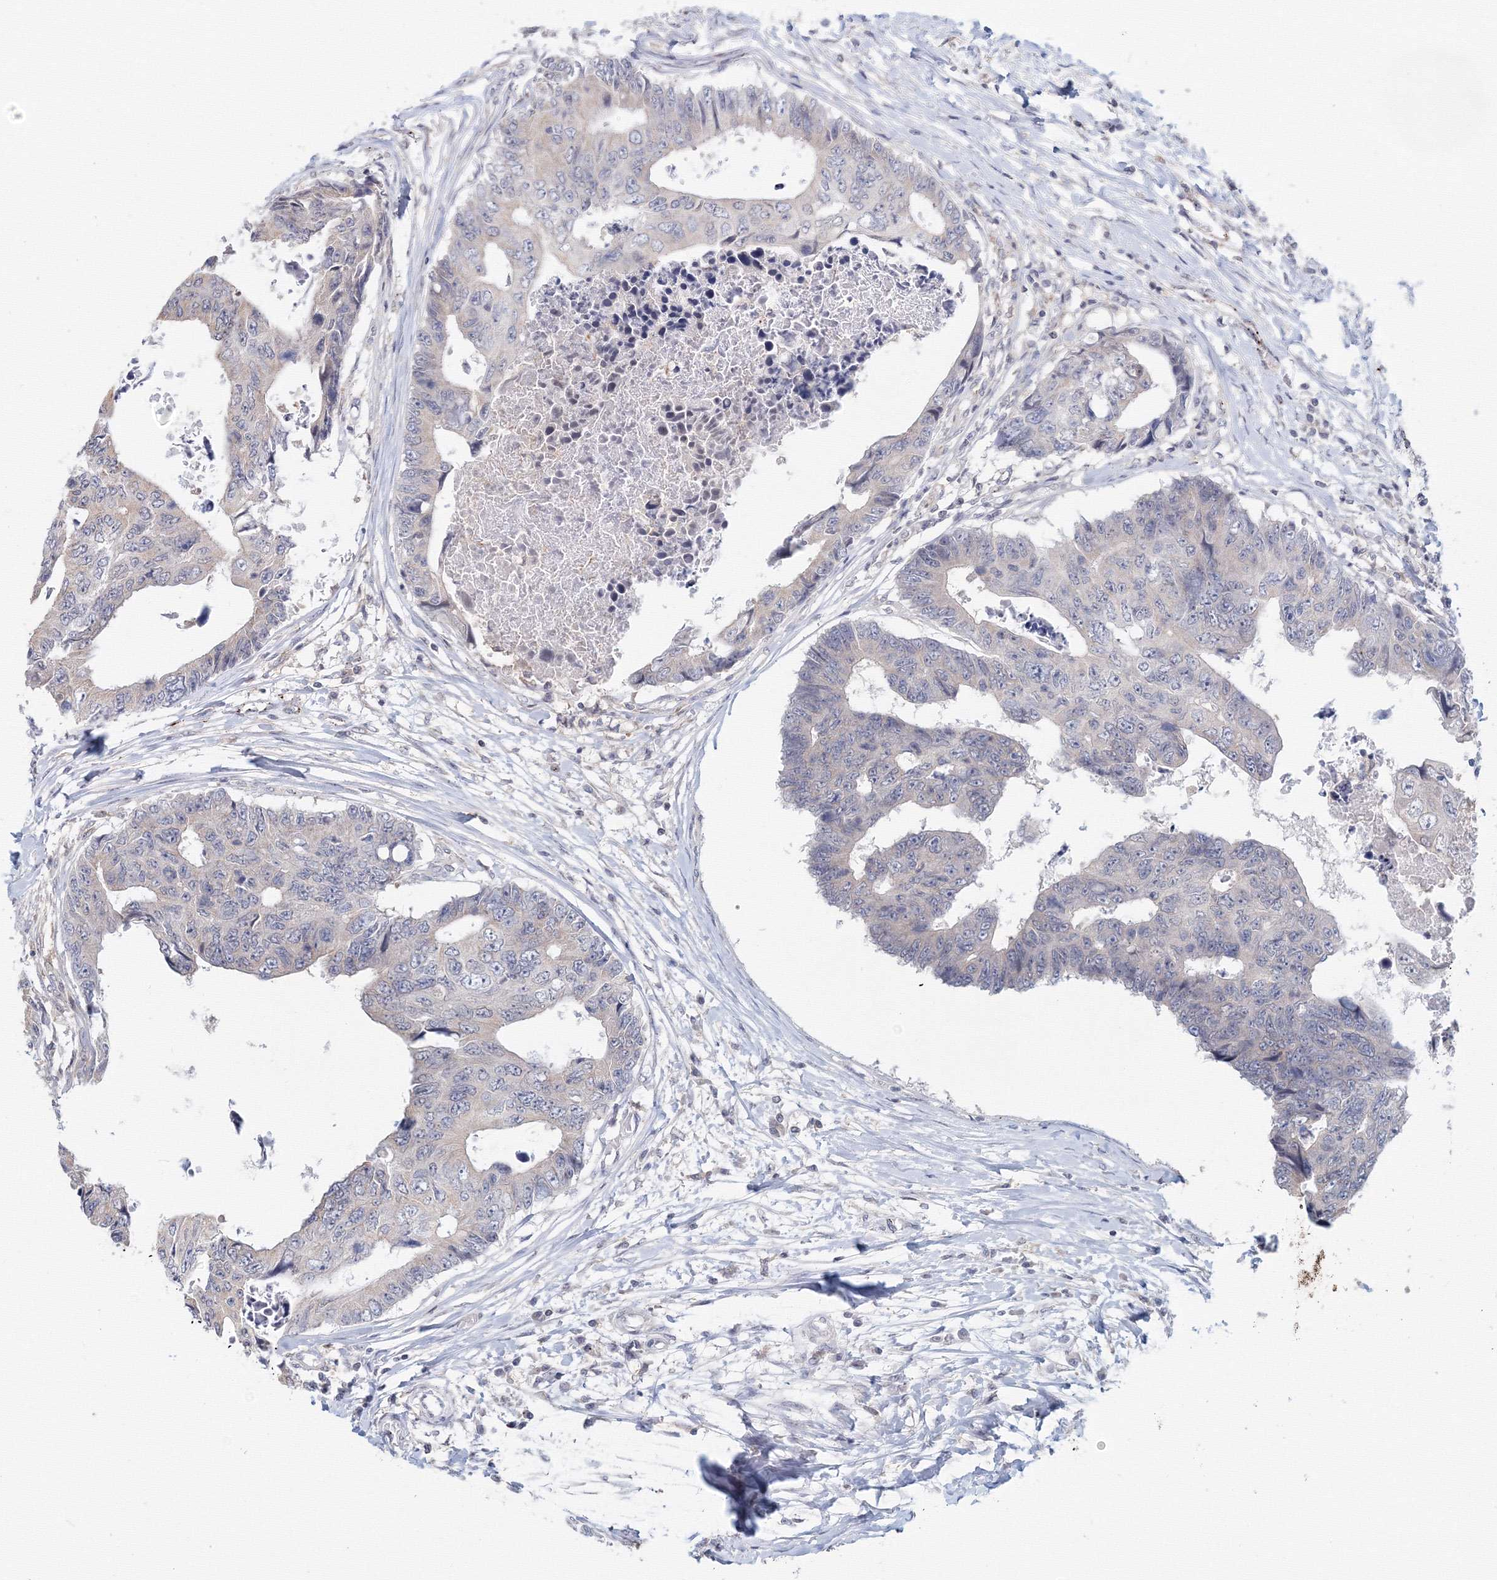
{"staining": {"intensity": "negative", "quantity": "none", "location": "none"}, "tissue": "colorectal cancer", "cell_type": "Tumor cells", "image_type": "cancer", "snomed": [{"axis": "morphology", "description": "Adenocarcinoma, NOS"}, {"axis": "topography", "description": "Rectum"}], "caption": "This is an immunohistochemistry (IHC) photomicrograph of human colorectal cancer (adenocarcinoma). There is no expression in tumor cells.", "gene": "SLC7A7", "patient": {"sex": "male", "age": 84}}